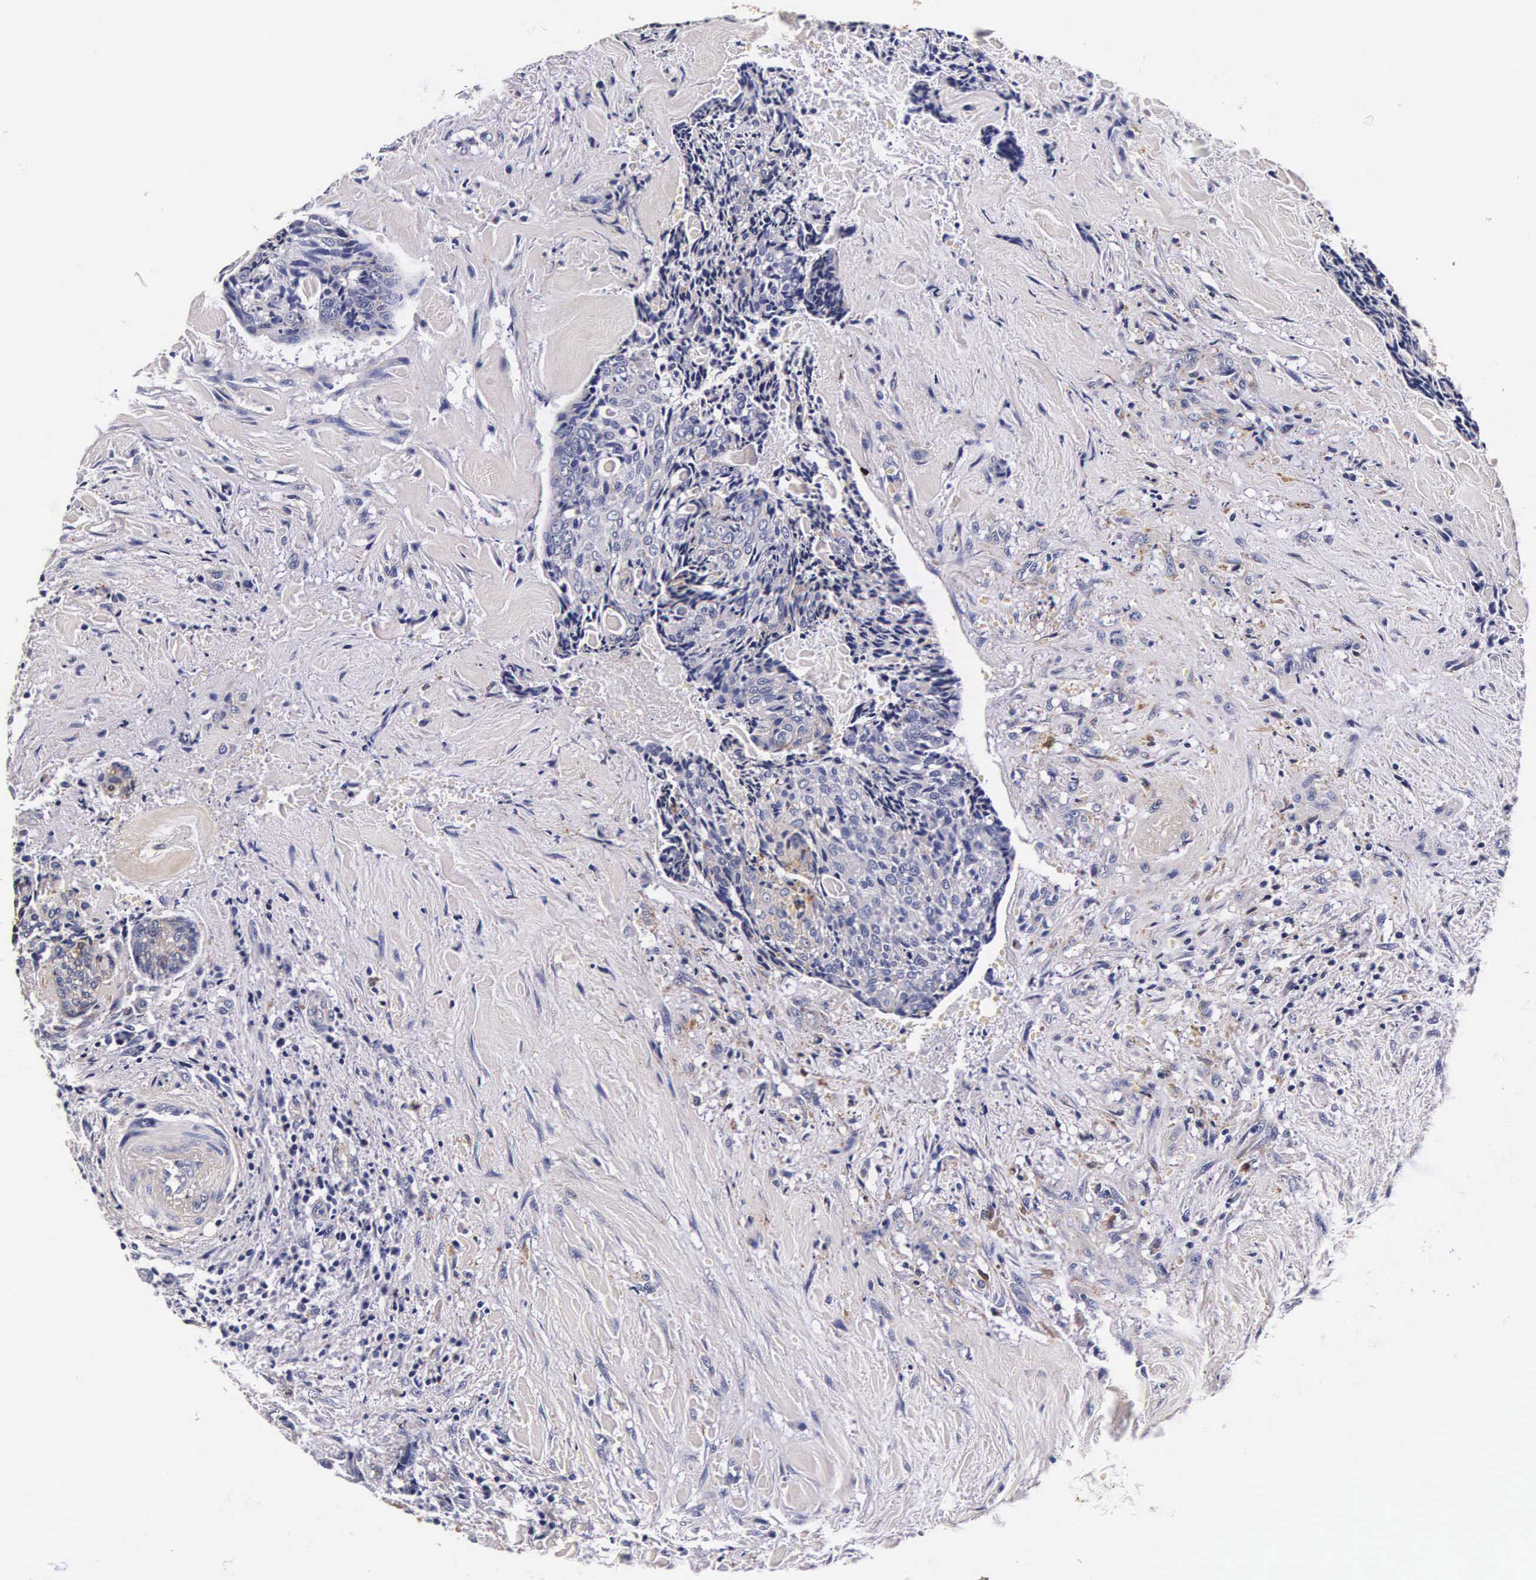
{"staining": {"intensity": "negative", "quantity": "none", "location": "none"}, "tissue": "head and neck cancer", "cell_type": "Tumor cells", "image_type": "cancer", "snomed": [{"axis": "morphology", "description": "Squamous cell carcinoma, NOS"}, {"axis": "topography", "description": "Salivary gland"}, {"axis": "topography", "description": "Head-Neck"}], "caption": "Tumor cells show no significant protein staining in head and neck cancer (squamous cell carcinoma).", "gene": "CTSB", "patient": {"sex": "male", "age": 70}}